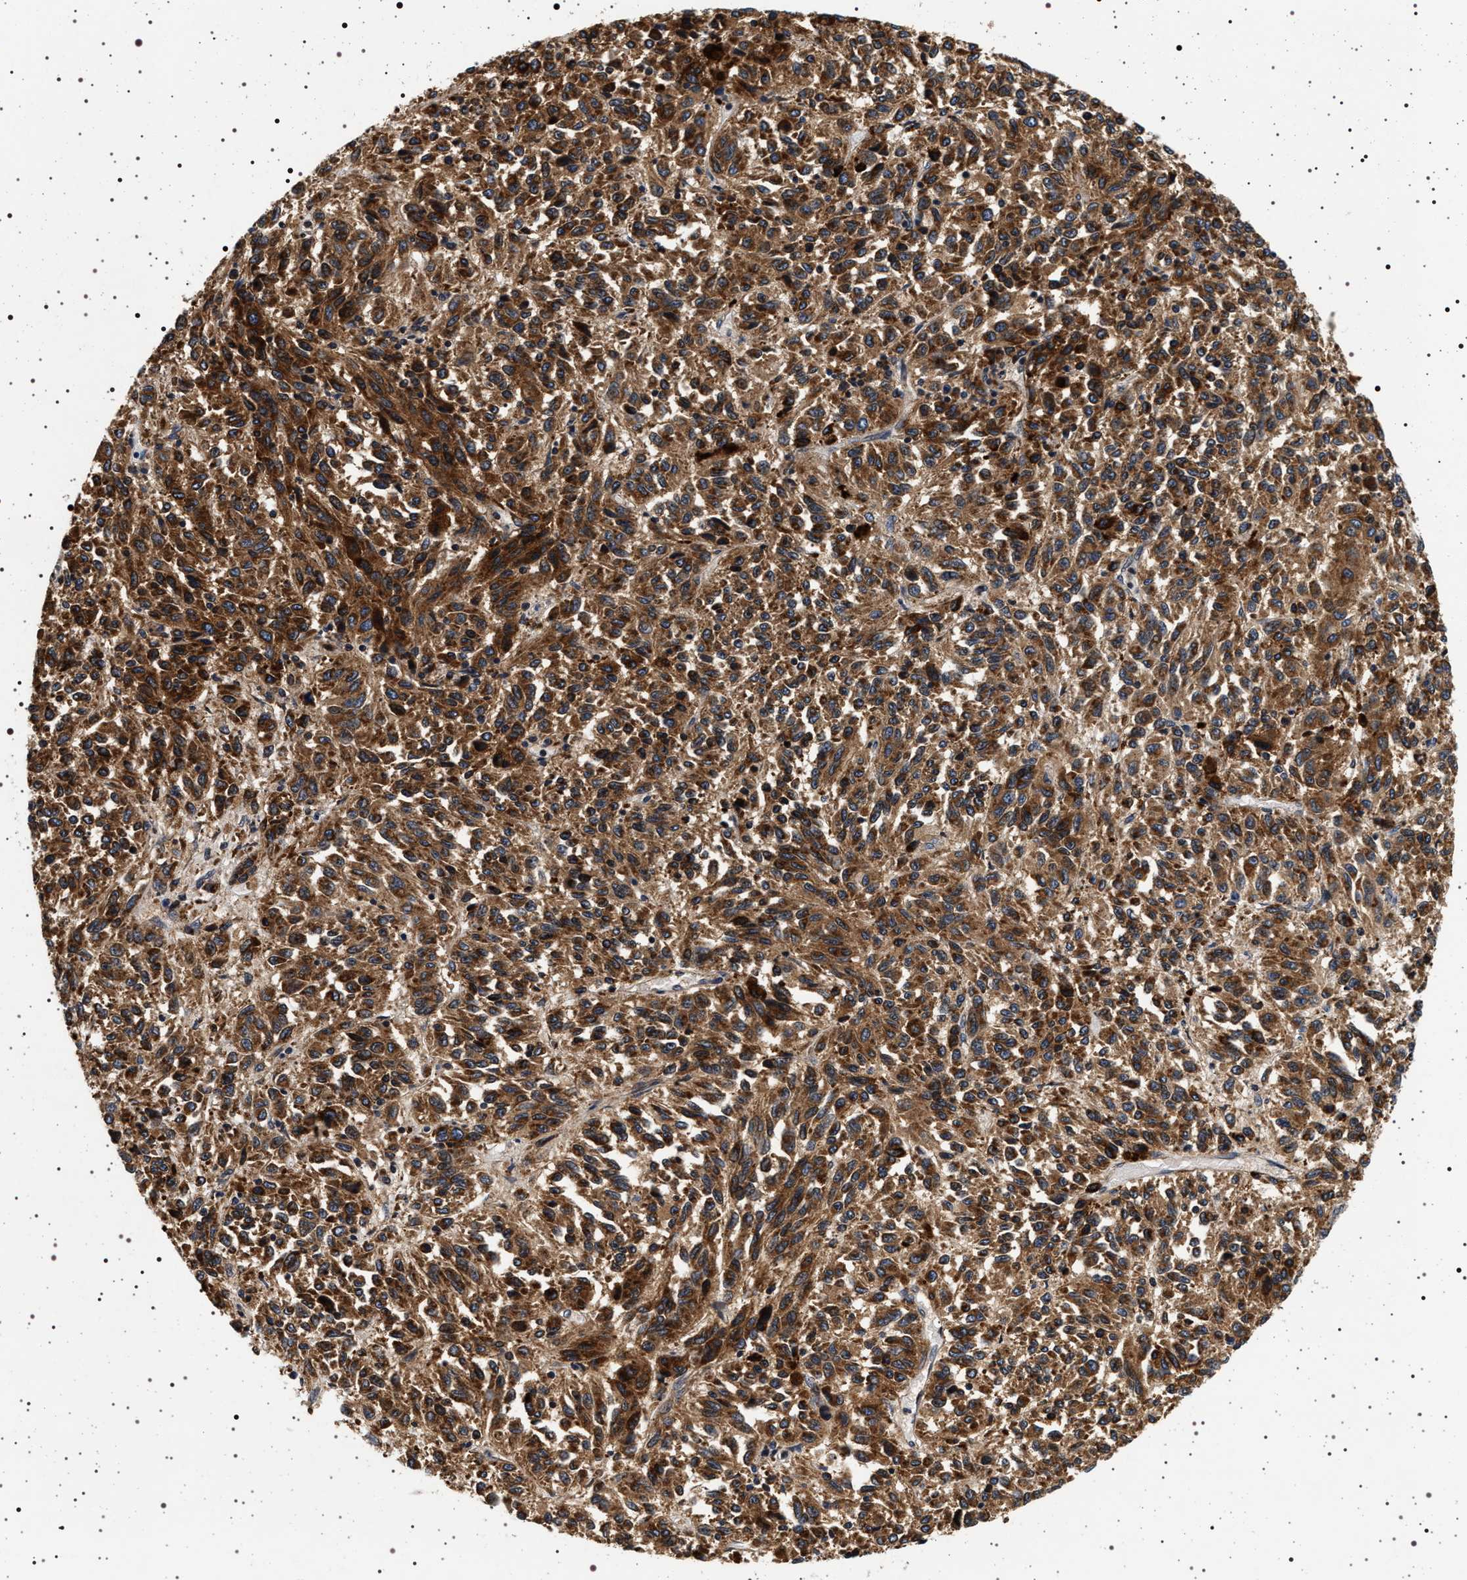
{"staining": {"intensity": "moderate", "quantity": ">75%", "location": "cytoplasmic/membranous"}, "tissue": "melanoma", "cell_type": "Tumor cells", "image_type": "cancer", "snomed": [{"axis": "morphology", "description": "Malignant melanoma, Metastatic site"}, {"axis": "topography", "description": "Lung"}], "caption": "Immunohistochemical staining of human malignant melanoma (metastatic site) exhibits moderate cytoplasmic/membranous protein staining in approximately >75% of tumor cells.", "gene": "DCBLD2", "patient": {"sex": "male", "age": 64}}